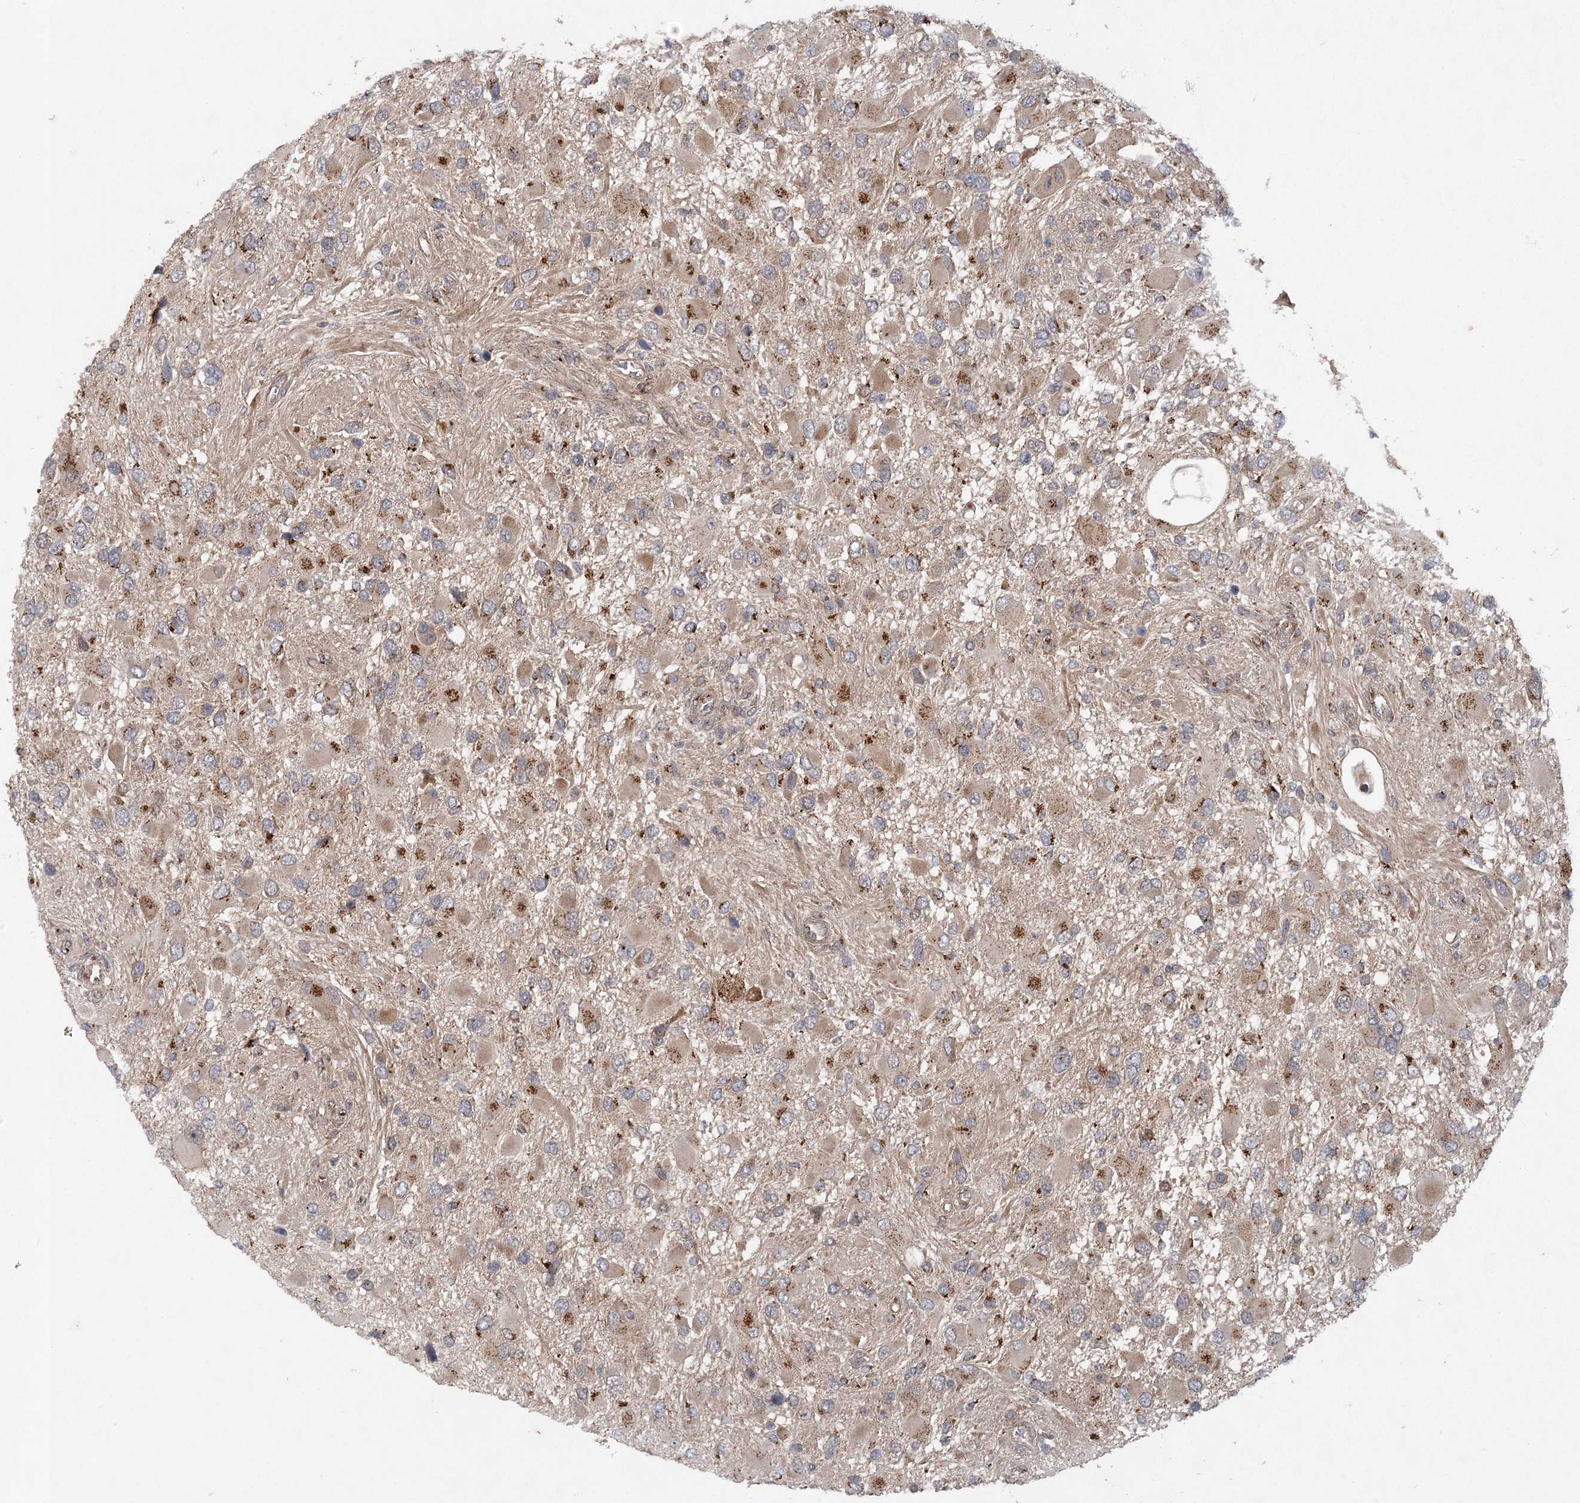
{"staining": {"intensity": "moderate", "quantity": ">75%", "location": "cytoplasmic/membranous"}, "tissue": "glioma", "cell_type": "Tumor cells", "image_type": "cancer", "snomed": [{"axis": "morphology", "description": "Glioma, malignant, High grade"}, {"axis": "topography", "description": "Brain"}], "caption": "Approximately >75% of tumor cells in human malignant glioma (high-grade) reveal moderate cytoplasmic/membranous protein expression as visualized by brown immunohistochemical staining.", "gene": "IFT46", "patient": {"sex": "male", "age": 53}}